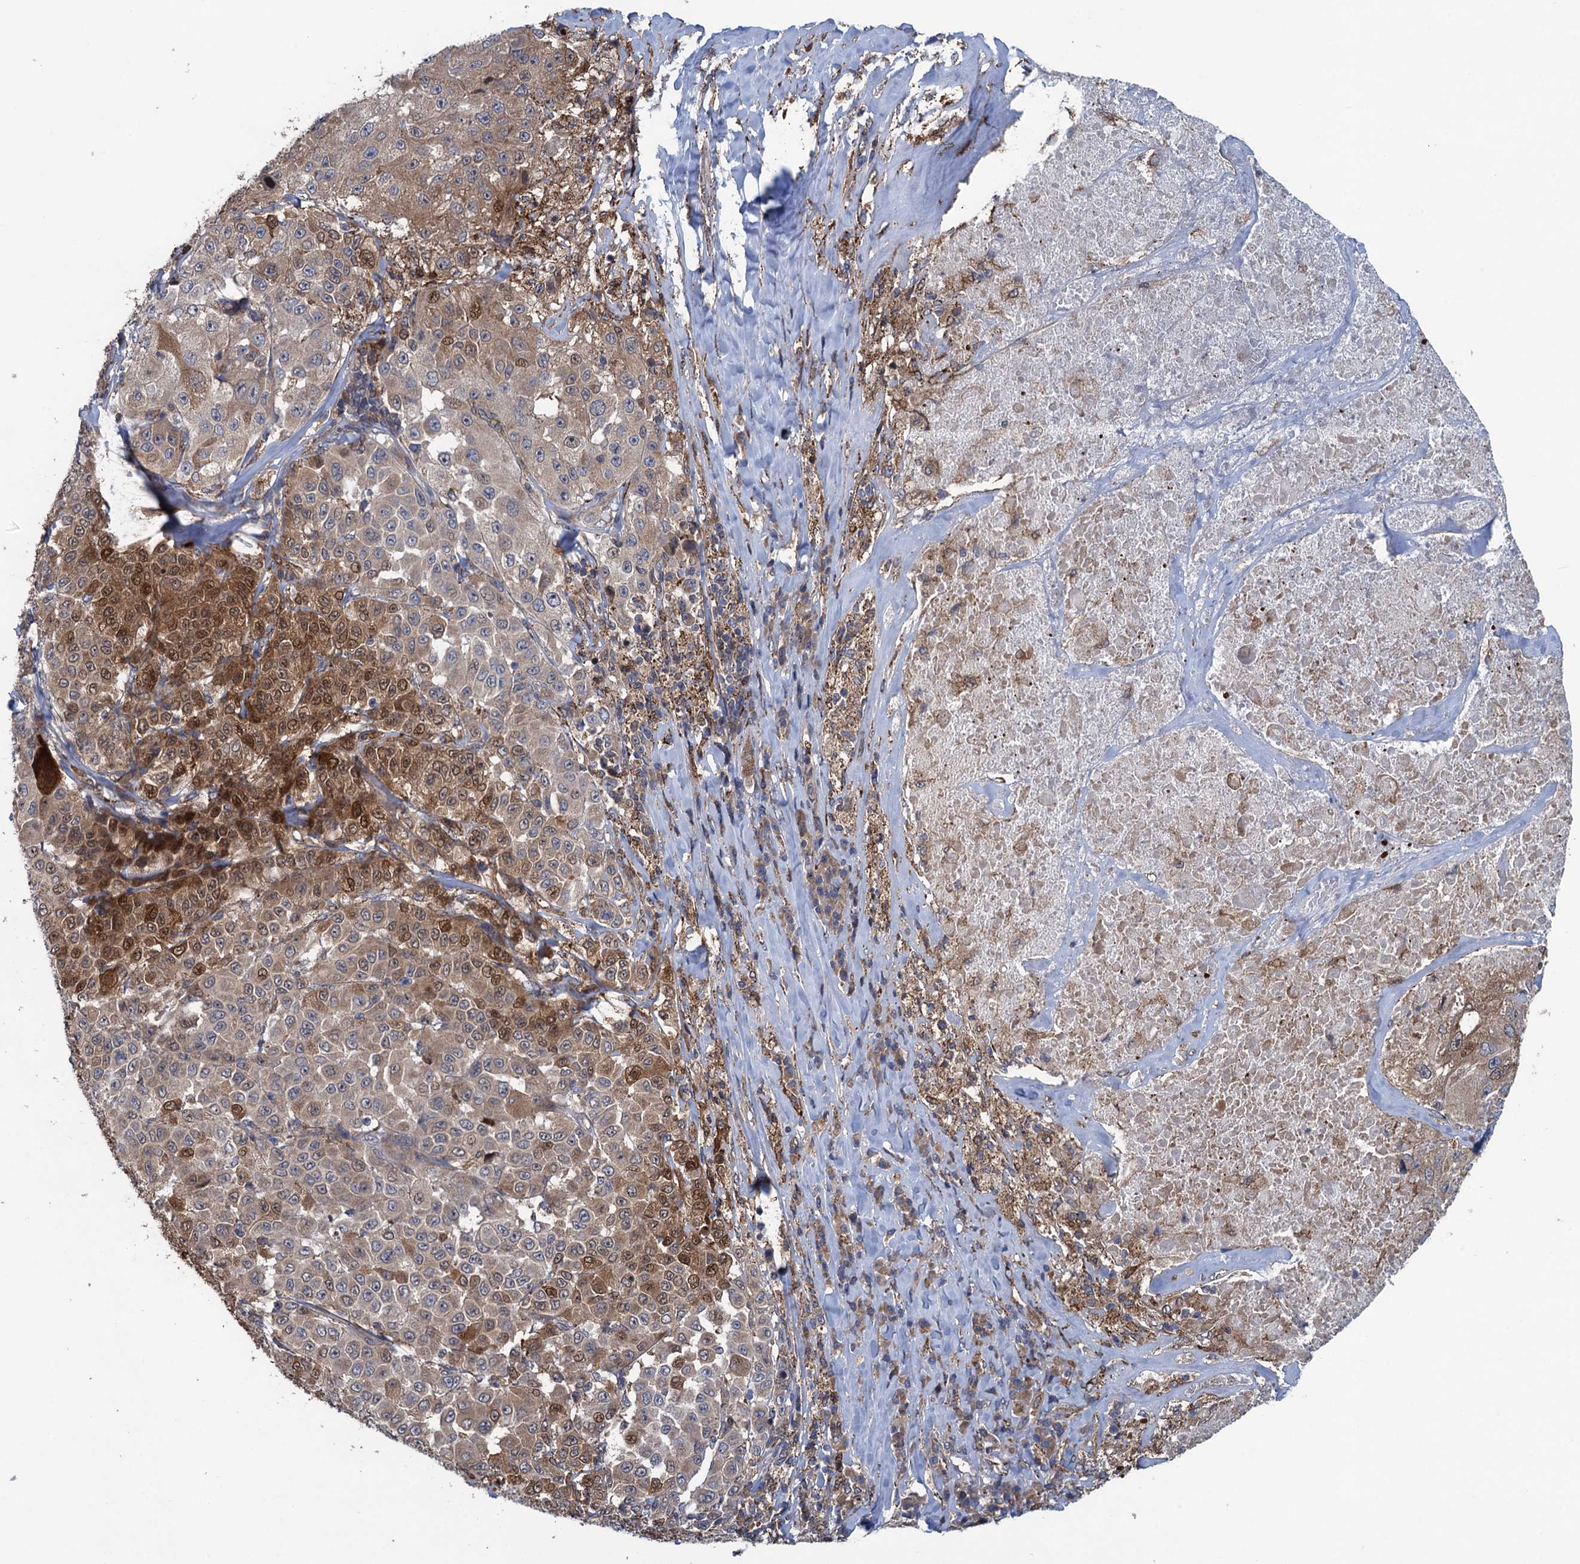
{"staining": {"intensity": "moderate", "quantity": "<25%", "location": "cytoplasmic/membranous,nuclear"}, "tissue": "melanoma", "cell_type": "Tumor cells", "image_type": "cancer", "snomed": [{"axis": "morphology", "description": "Malignant melanoma, Metastatic site"}, {"axis": "topography", "description": "Lymph node"}], "caption": "The immunohistochemical stain highlights moderate cytoplasmic/membranous and nuclear positivity in tumor cells of melanoma tissue. (brown staining indicates protein expression, while blue staining denotes nuclei).", "gene": "CNTN5", "patient": {"sex": "male", "age": 62}}